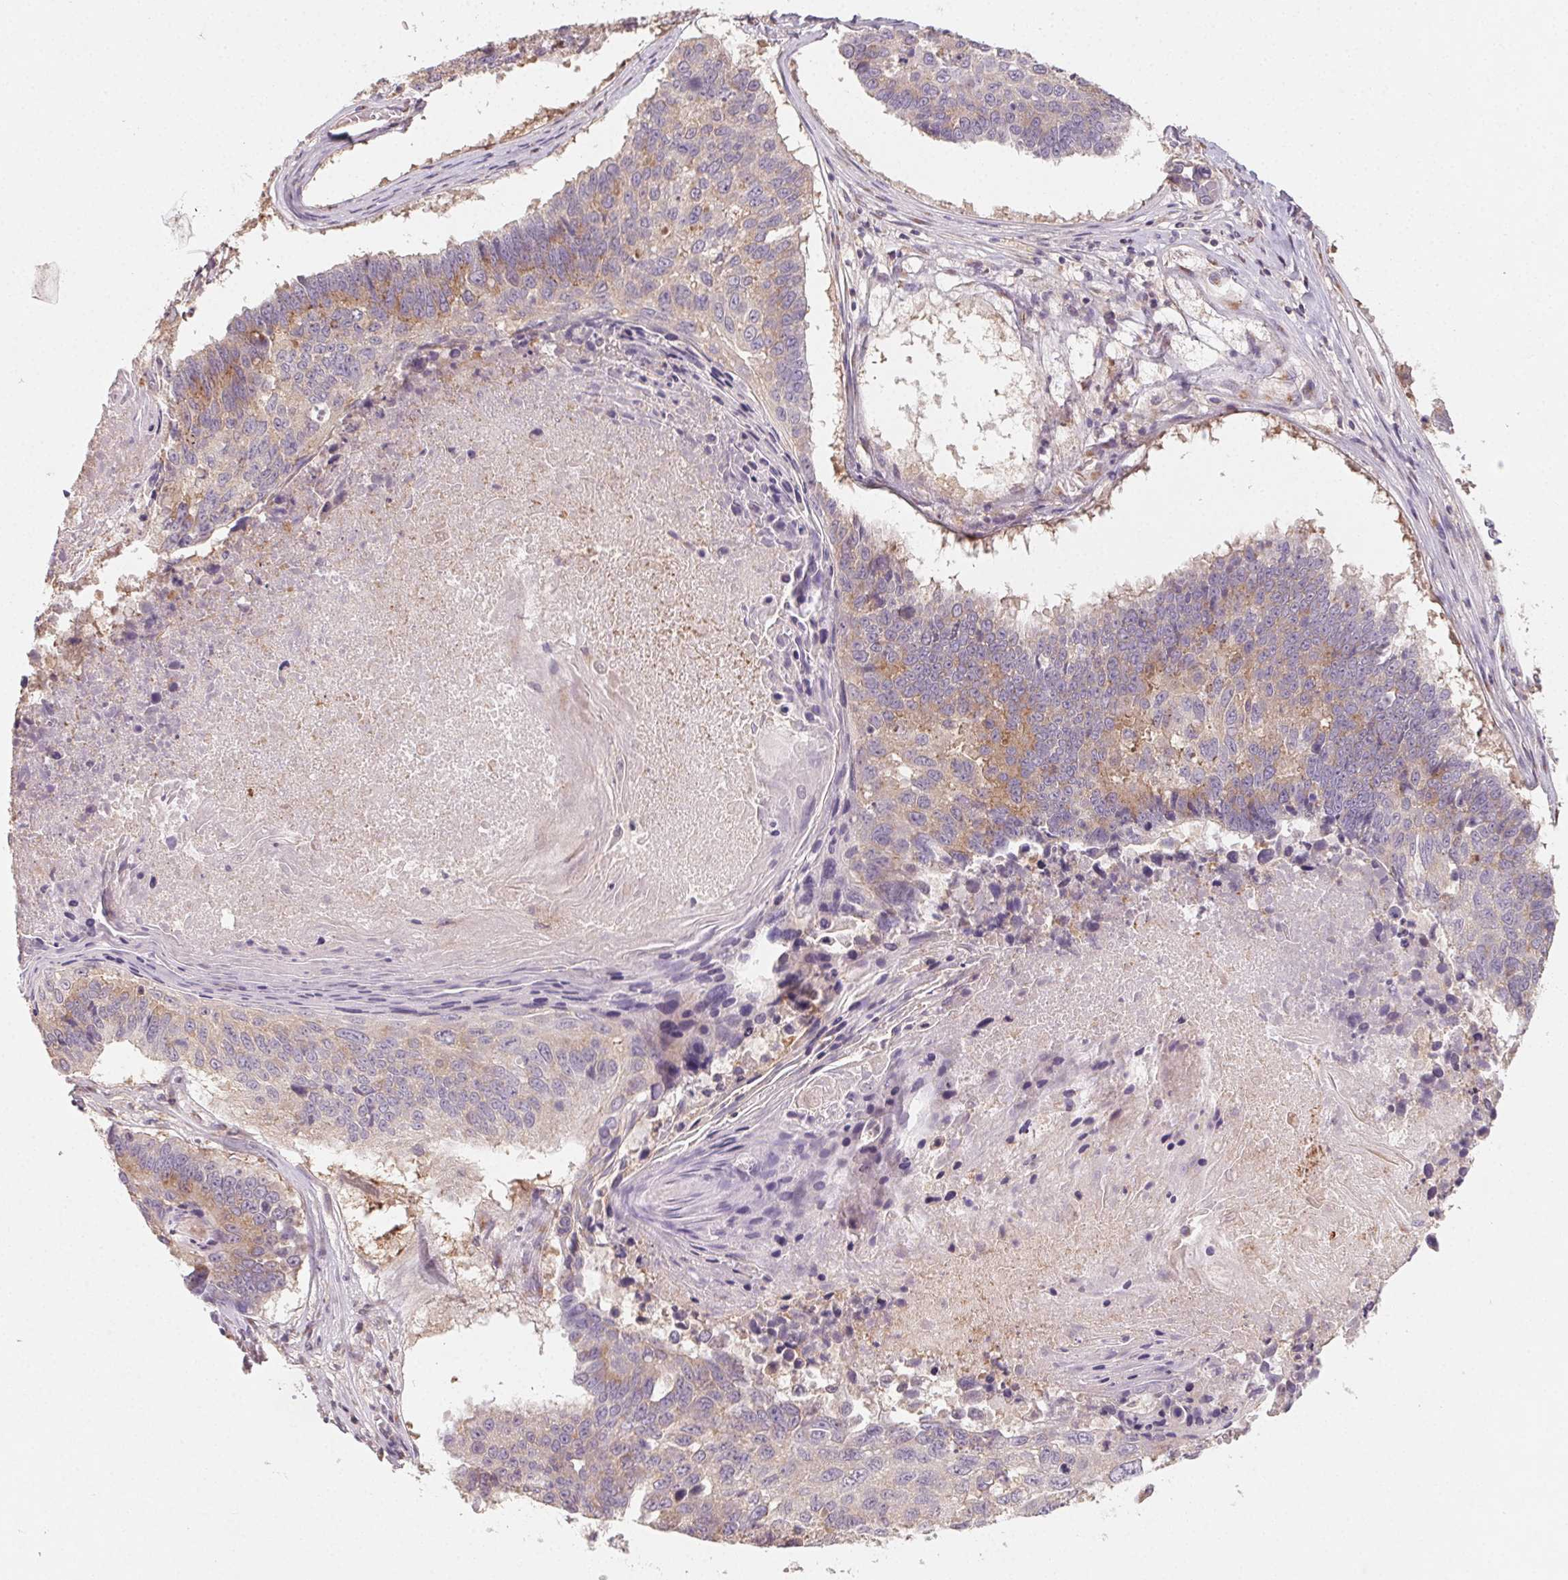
{"staining": {"intensity": "moderate", "quantity": "25%-75%", "location": "cytoplasmic/membranous"}, "tissue": "lung cancer", "cell_type": "Tumor cells", "image_type": "cancer", "snomed": [{"axis": "morphology", "description": "Squamous cell carcinoma, NOS"}, {"axis": "topography", "description": "Lung"}], "caption": "A brown stain labels moderate cytoplasmic/membranous staining of a protein in human squamous cell carcinoma (lung) tumor cells.", "gene": "AP1S1", "patient": {"sex": "male", "age": 73}}